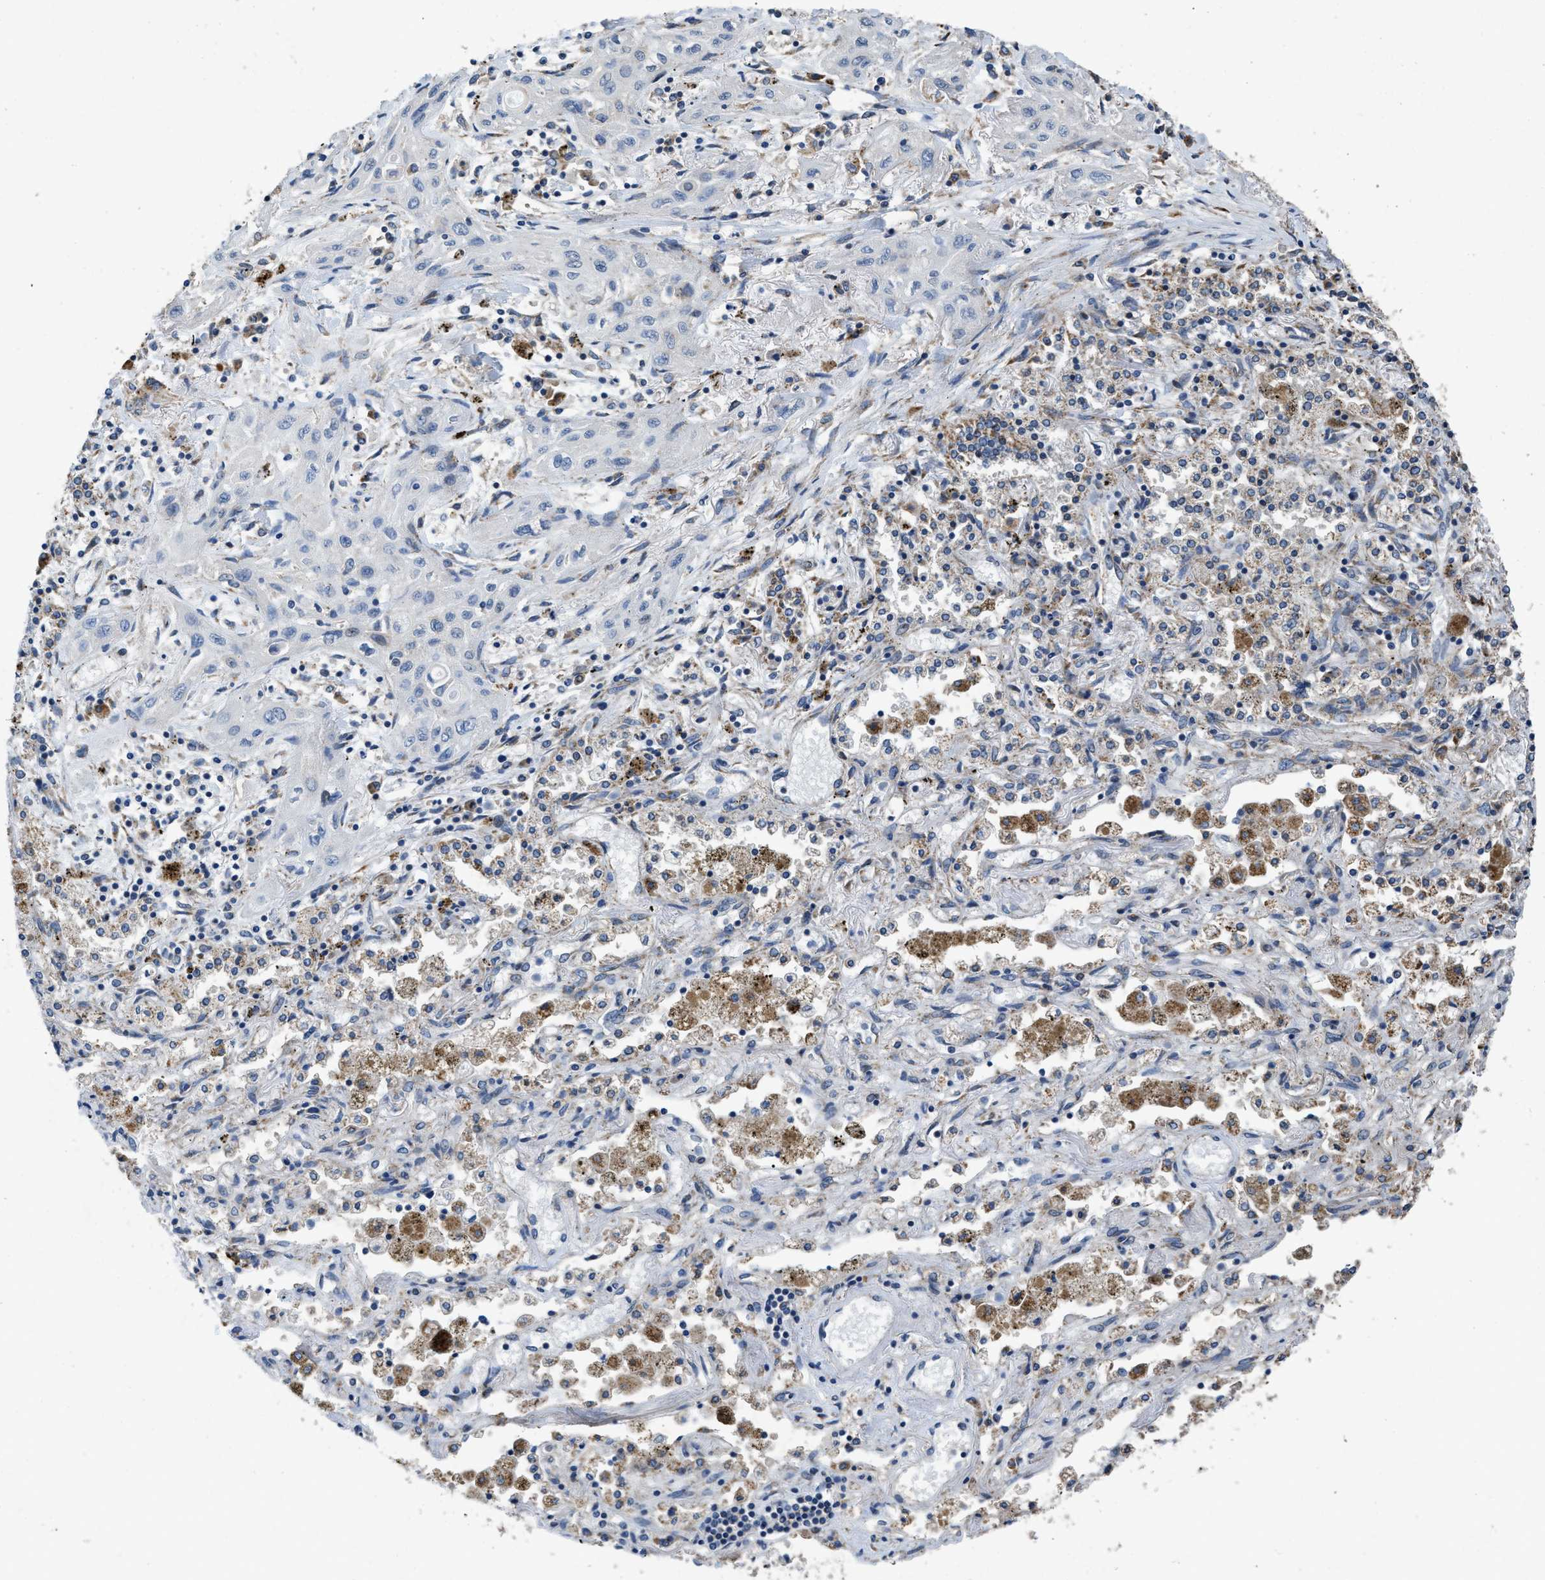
{"staining": {"intensity": "negative", "quantity": "none", "location": "none"}, "tissue": "lung cancer", "cell_type": "Tumor cells", "image_type": "cancer", "snomed": [{"axis": "morphology", "description": "Squamous cell carcinoma, NOS"}, {"axis": "topography", "description": "Lung"}], "caption": "Immunohistochemical staining of human squamous cell carcinoma (lung) displays no significant positivity in tumor cells.", "gene": "TMEM150A", "patient": {"sex": "female", "age": 47}}